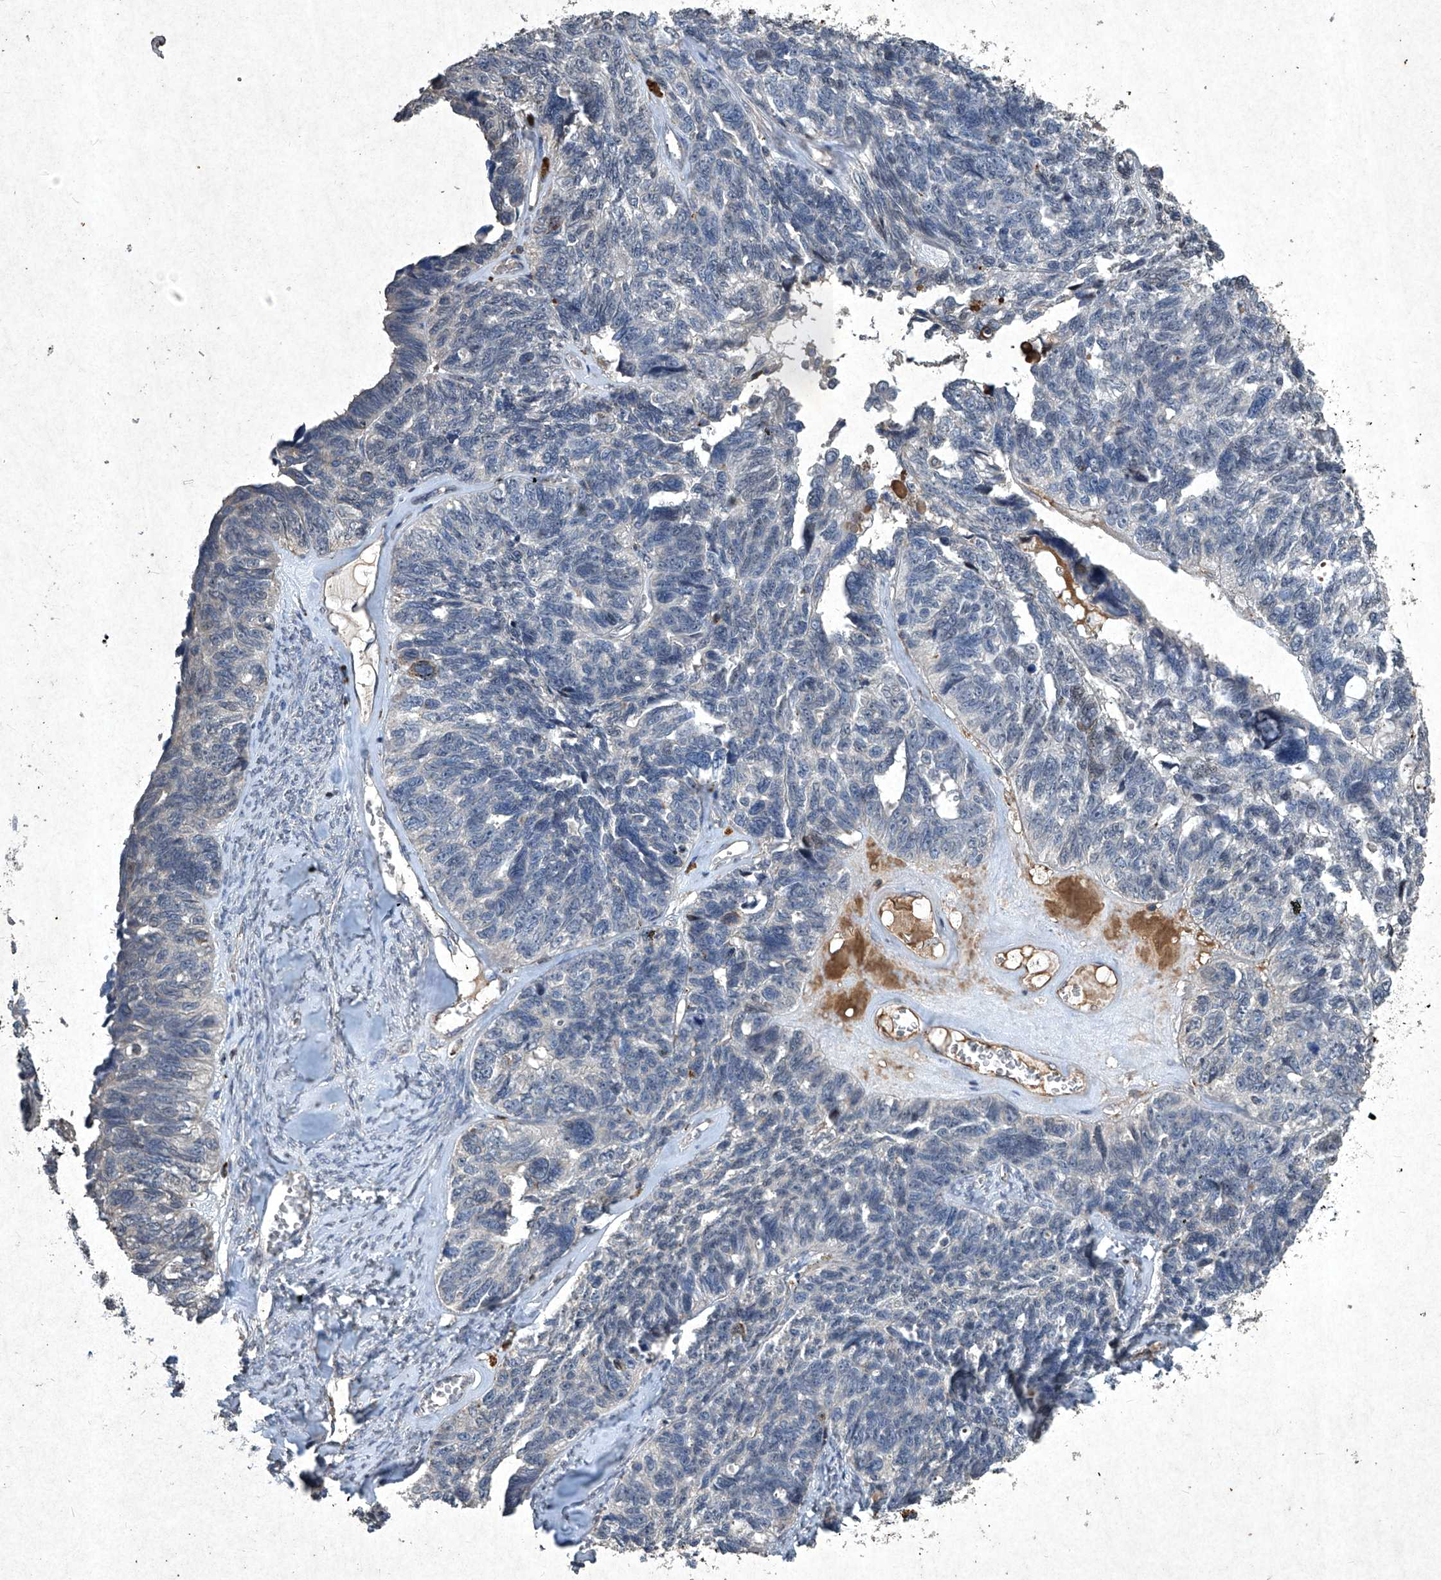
{"staining": {"intensity": "negative", "quantity": "none", "location": "none"}, "tissue": "ovarian cancer", "cell_type": "Tumor cells", "image_type": "cancer", "snomed": [{"axis": "morphology", "description": "Cystadenocarcinoma, serous, NOS"}, {"axis": "topography", "description": "Ovary"}], "caption": "There is no significant expression in tumor cells of ovarian cancer. The staining was performed using DAB to visualize the protein expression in brown, while the nuclei were stained in blue with hematoxylin (Magnification: 20x).", "gene": "MED16", "patient": {"sex": "female", "age": 79}}